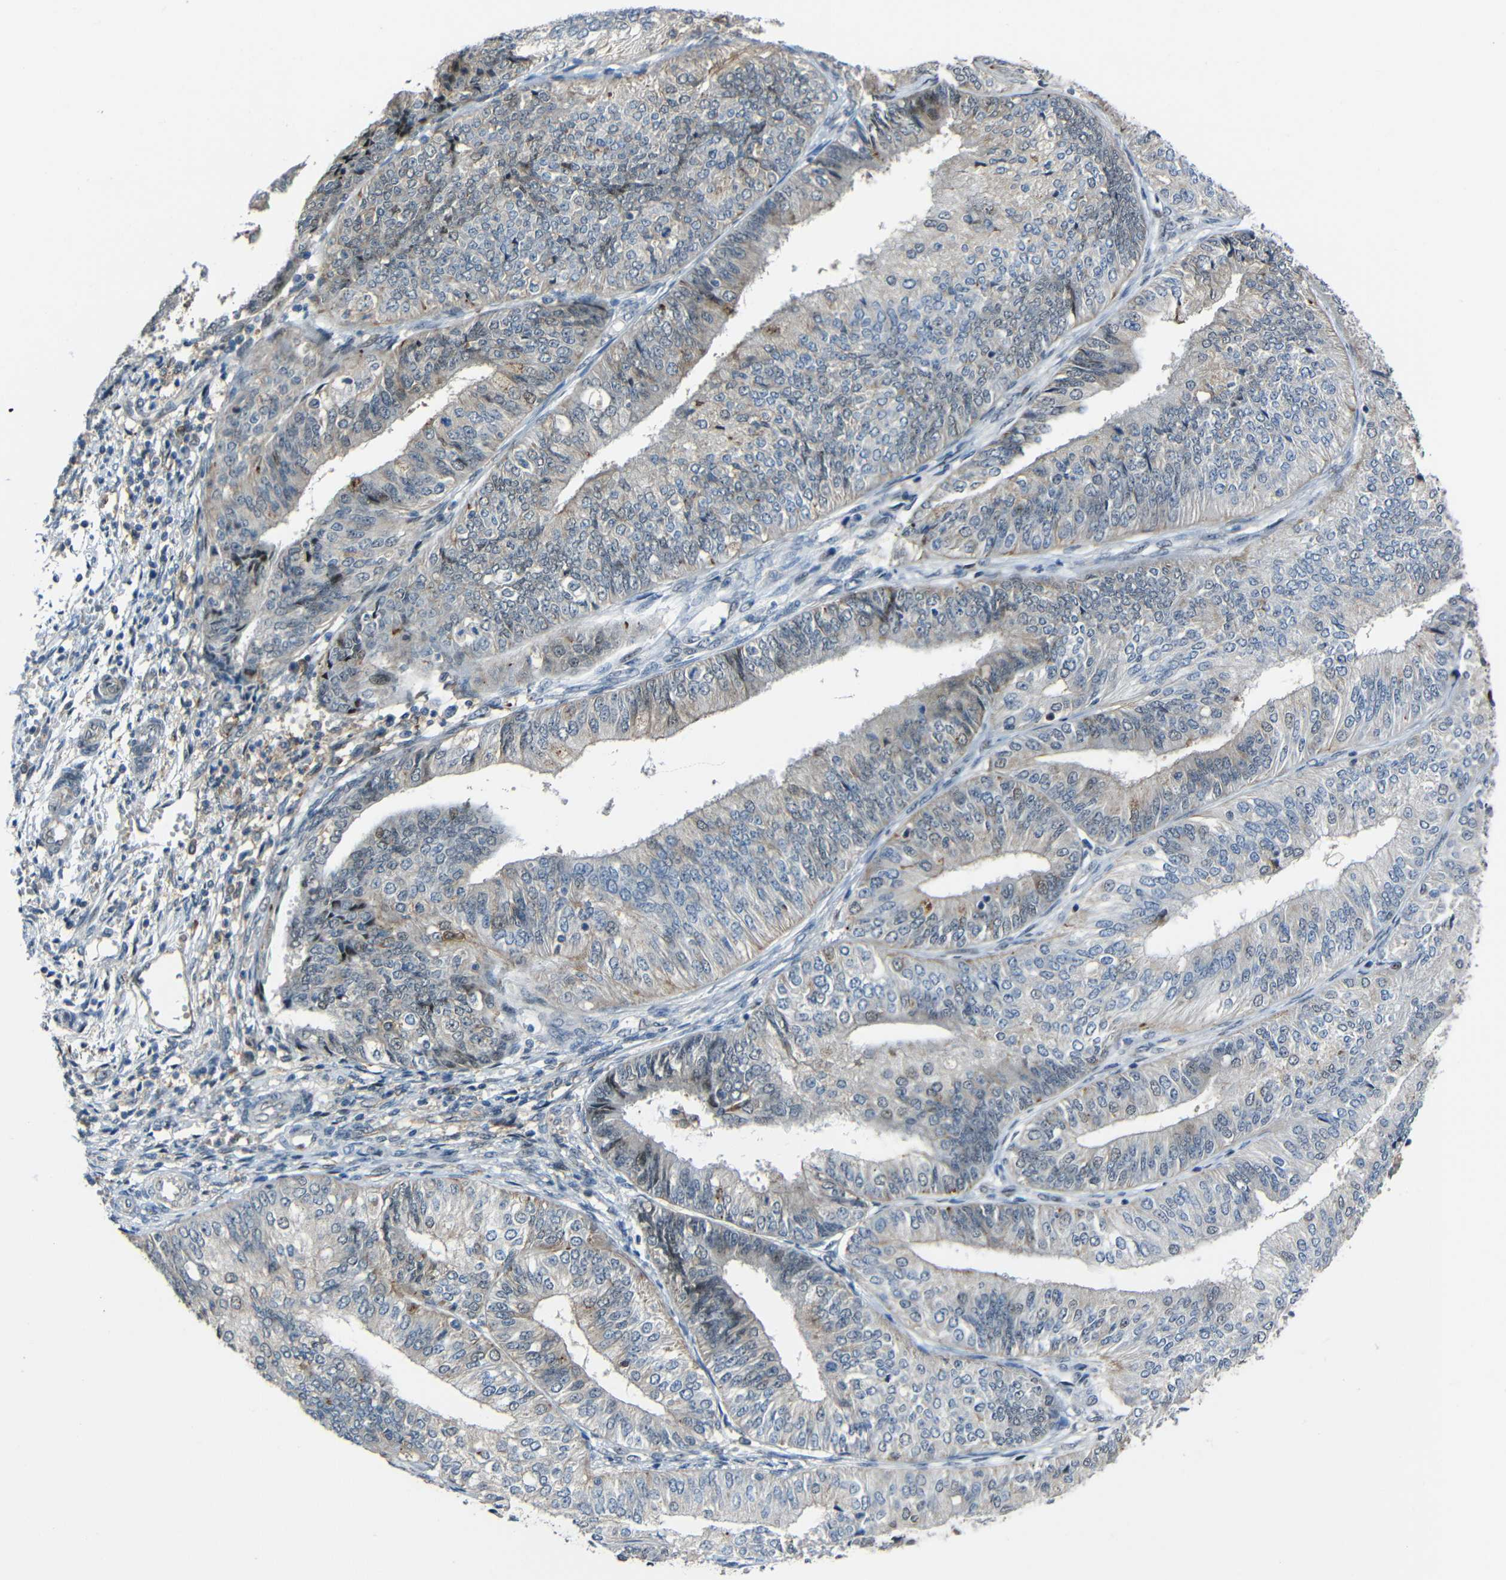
{"staining": {"intensity": "moderate", "quantity": ">75%", "location": "cytoplasmic/membranous"}, "tissue": "endometrial cancer", "cell_type": "Tumor cells", "image_type": "cancer", "snomed": [{"axis": "morphology", "description": "Adenocarcinoma, NOS"}, {"axis": "topography", "description": "Endometrium"}], "caption": "Human endometrial cancer stained for a protein (brown) shows moderate cytoplasmic/membranous positive staining in approximately >75% of tumor cells.", "gene": "DNAJC5", "patient": {"sex": "female", "age": 58}}